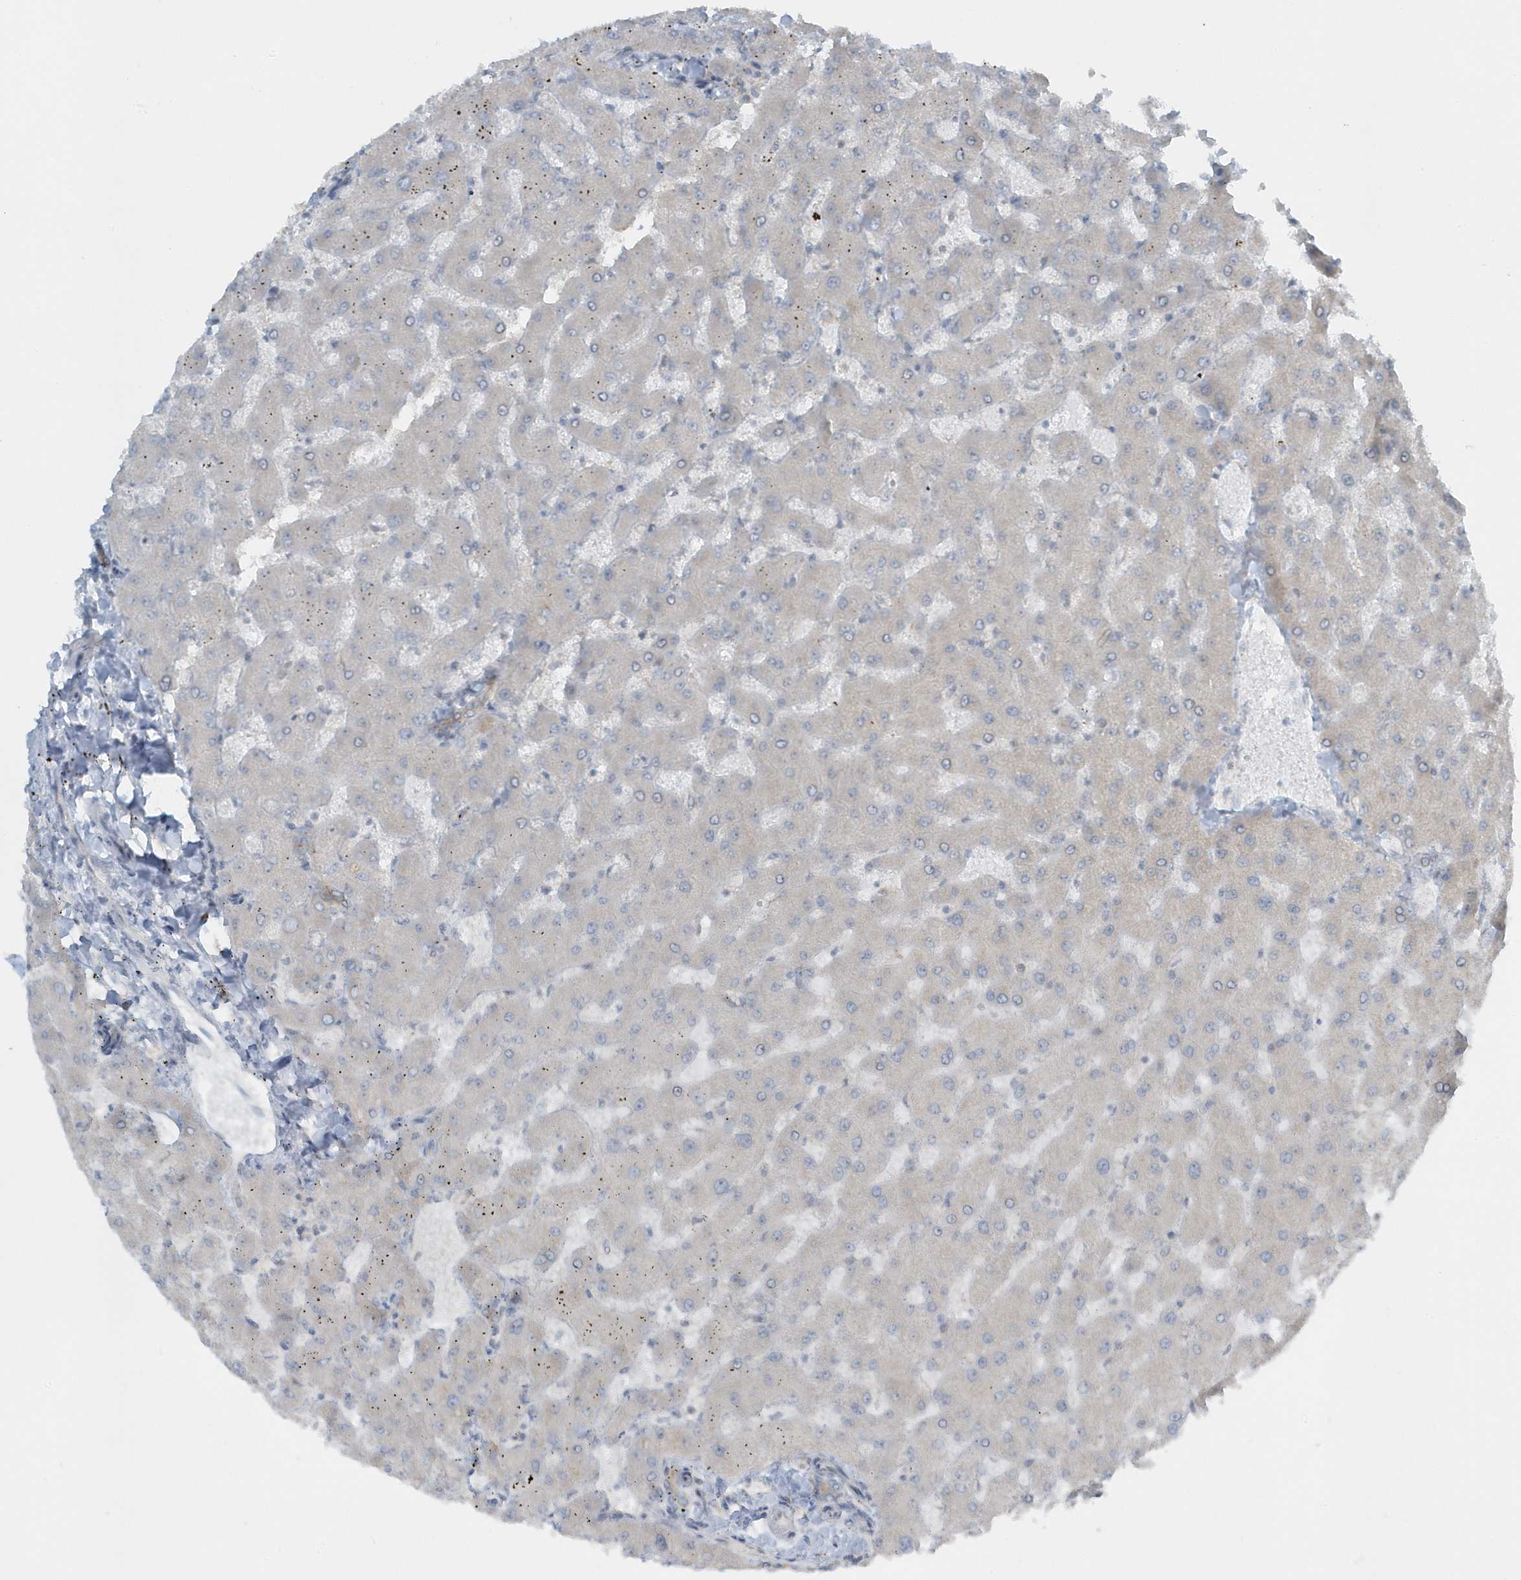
{"staining": {"intensity": "moderate", "quantity": "<25%", "location": "cytoplasmic/membranous"}, "tissue": "liver", "cell_type": "Cholangiocytes", "image_type": "normal", "snomed": [{"axis": "morphology", "description": "Normal tissue, NOS"}, {"axis": "topography", "description": "Liver"}], "caption": "Protein expression analysis of normal human liver reveals moderate cytoplasmic/membranous positivity in about <25% of cholangiocytes. Immunohistochemistry stains the protein of interest in brown and the nuclei are stained blue.", "gene": "SCN3A", "patient": {"sex": "female", "age": 63}}